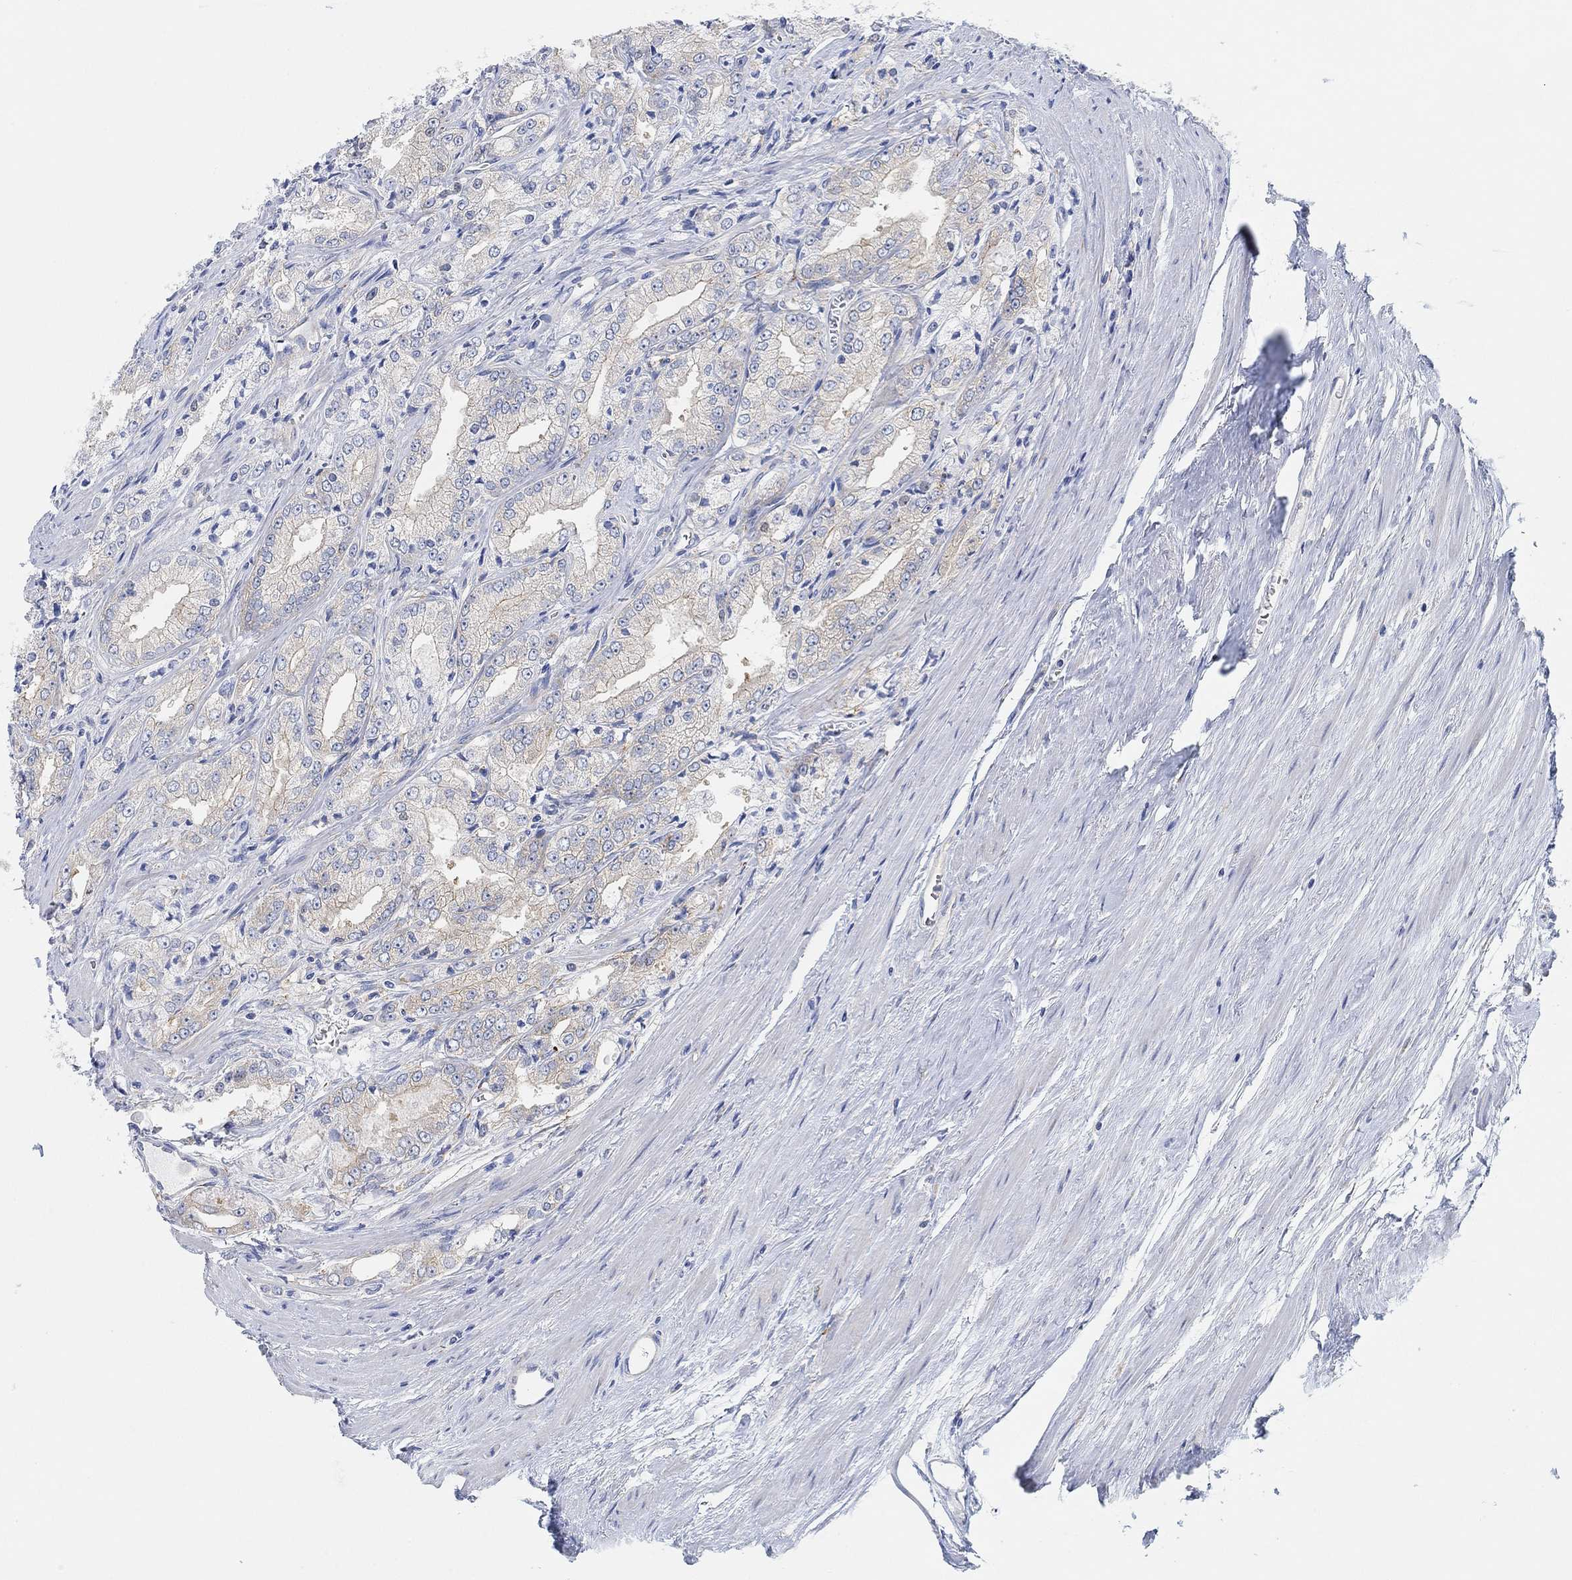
{"staining": {"intensity": "weak", "quantity": "<25%", "location": "cytoplasmic/membranous"}, "tissue": "prostate cancer", "cell_type": "Tumor cells", "image_type": "cancer", "snomed": [{"axis": "morphology", "description": "Adenocarcinoma, NOS"}, {"axis": "morphology", "description": "Adenocarcinoma, High grade"}, {"axis": "topography", "description": "Prostate"}], "caption": "Tumor cells show no significant expression in adenocarcinoma (prostate). The staining is performed using DAB (3,3'-diaminobenzidine) brown chromogen with nuclei counter-stained in using hematoxylin.", "gene": "RGS1", "patient": {"sex": "male", "age": 70}}